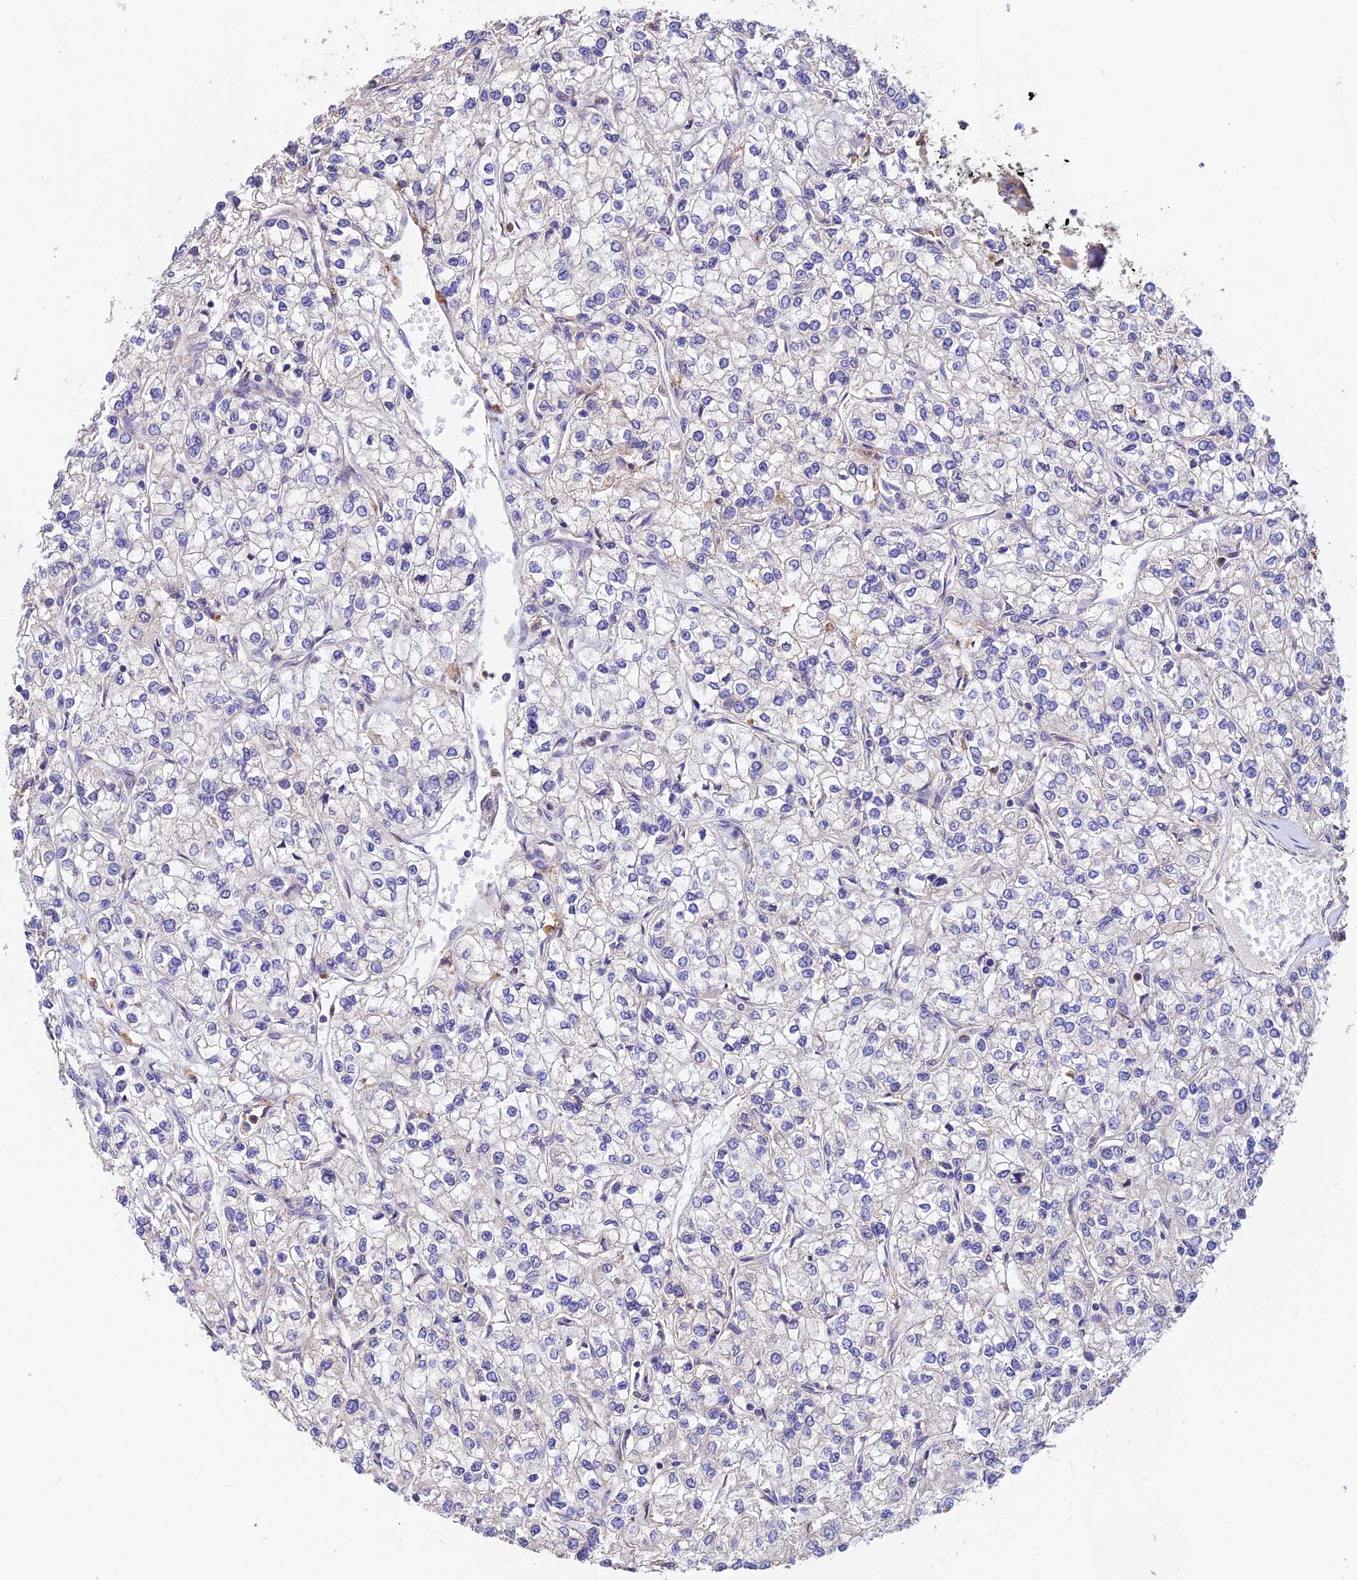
{"staining": {"intensity": "negative", "quantity": "none", "location": "none"}, "tissue": "renal cancer", "cell_type": "Tumor cells", "image_type": "cancer", "snomed": [{"axis": "morphology", "description": "Adenocarcinoma, NOS"}, {"axis": "topography", "description": "Kidney"}], "caption": "Tumor cells are negative for protein expression in human renal cancer (adenocarcinoma). (Immunohistochemistry (ihc), brightfield microscopy, high magnification).", "gene": "EMC3", "patient": {"sex": "male", "age": 80}}